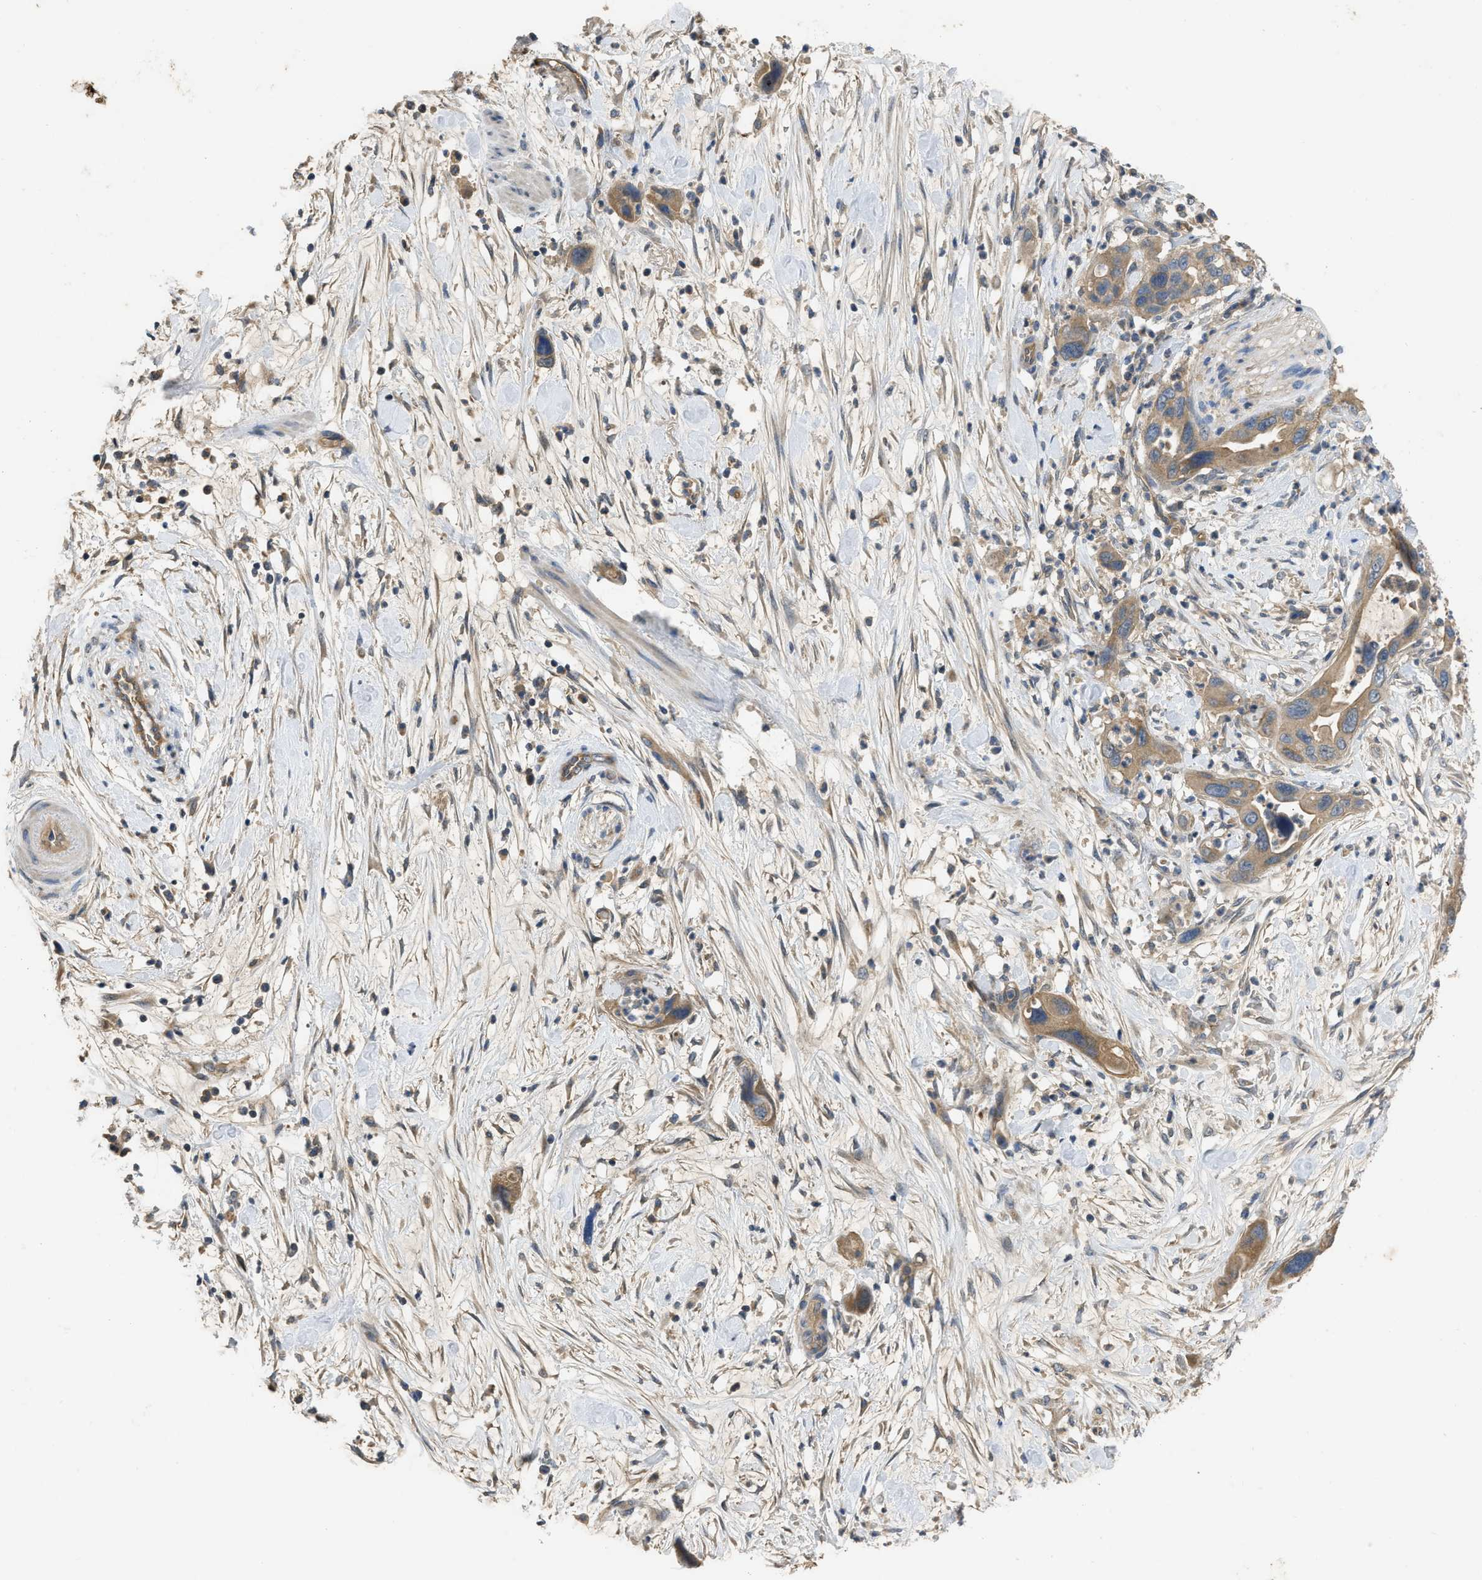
{"staining": {"intensity": "moderate", "quantity": ">75%", "location": "cytoplasmic/membranous"}, "tissue": "pancreatic cancer", "cell_type": "Tumor cells", "image_type": "cancer", "snomed": [{"axis": "morphology", "description": "Adenocarcinoma, NOS"}, {"axis": "topography", "description": "Pancreas"}], "caption": "Human adenocarcinoma (pancreatic) stained with a brown dye demonstrates moderate cytoplasmic/membranous positive staining in approximately >75% of tumor cells.", "gene": "PPP3CA", "patient": {"sex": "female", "age": 71}}